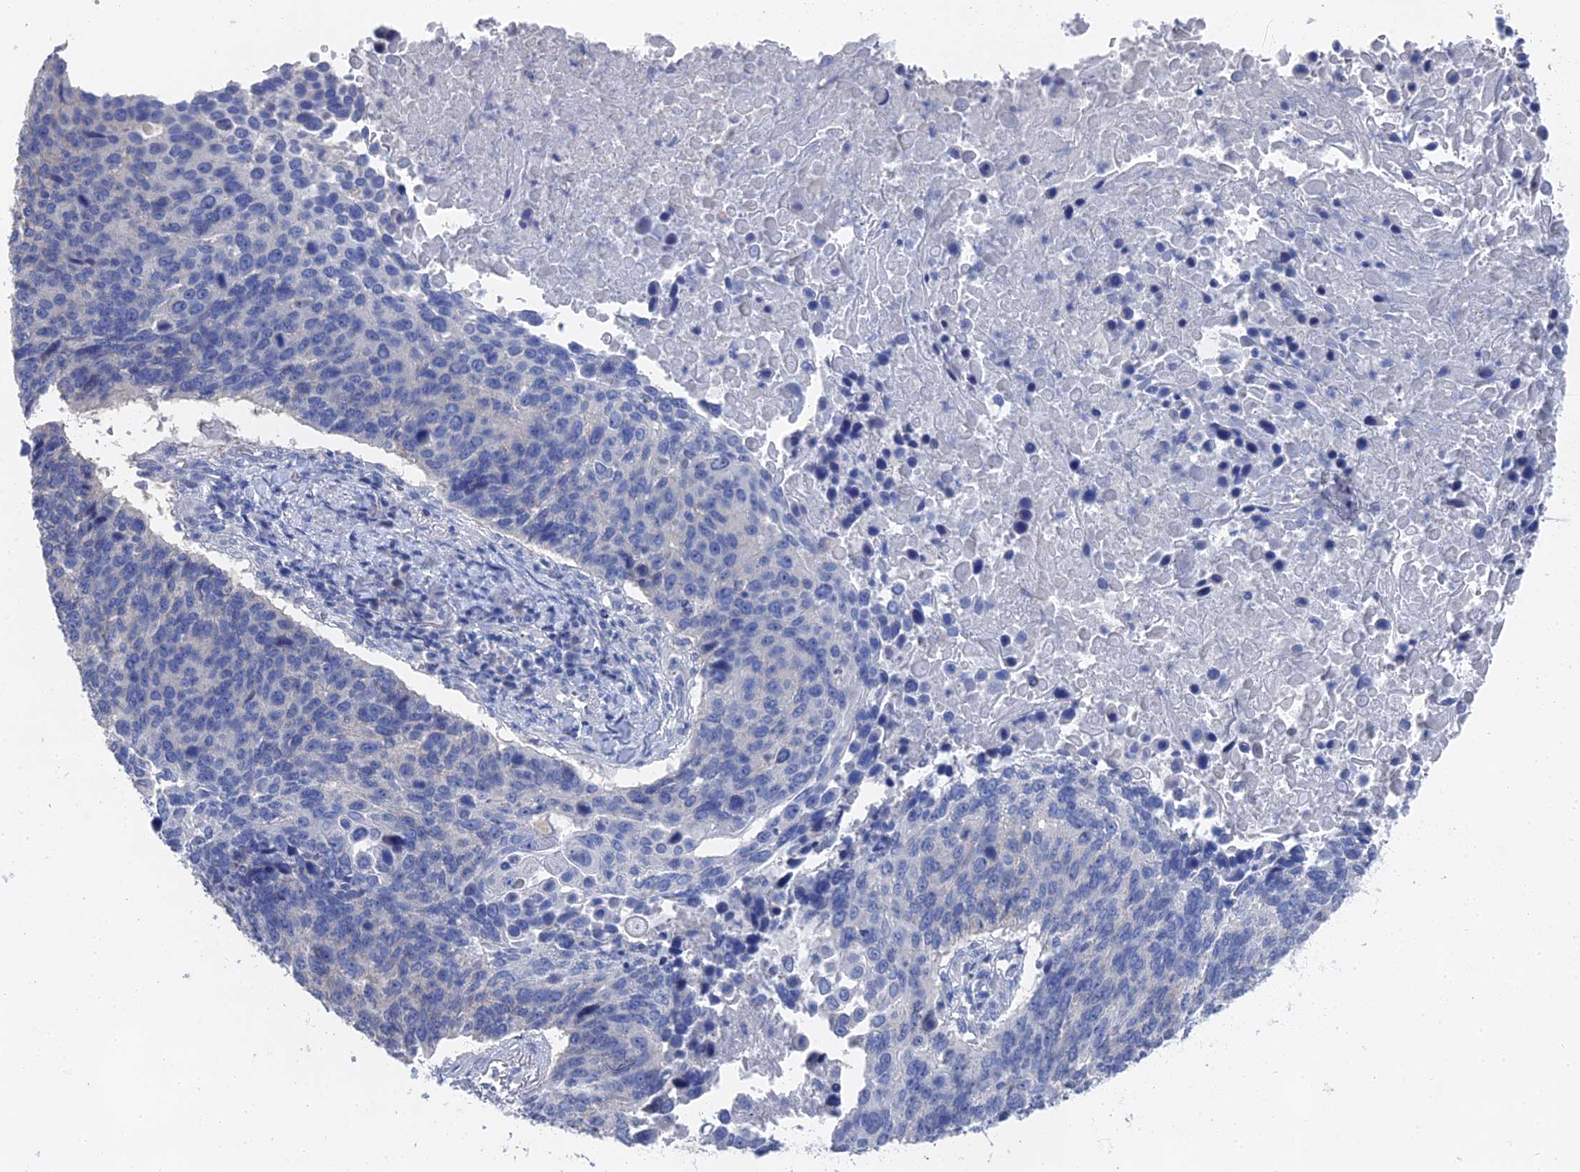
{"staining": {"intensity": "negative", "quantity": "none", "location": "none"}, "tissue": "lung cancer", "cell_type": "Tumor cells", "image_type": "cancer", "snomed": [{"axis": "morphology", "description": "Normal tissue, NOS"}, {"axis": "morphology", "description": "Squamous cell carcinoma, NOS"}, {"axis": "topography", "description": "Lymph node"}, {"axis": "topography", "description": "Lung"}], "caption": "There is no significant staining in tumor cells of lung cancer.", "gene": "GFAP", "patient": {"sex": "male", "age": 66}}